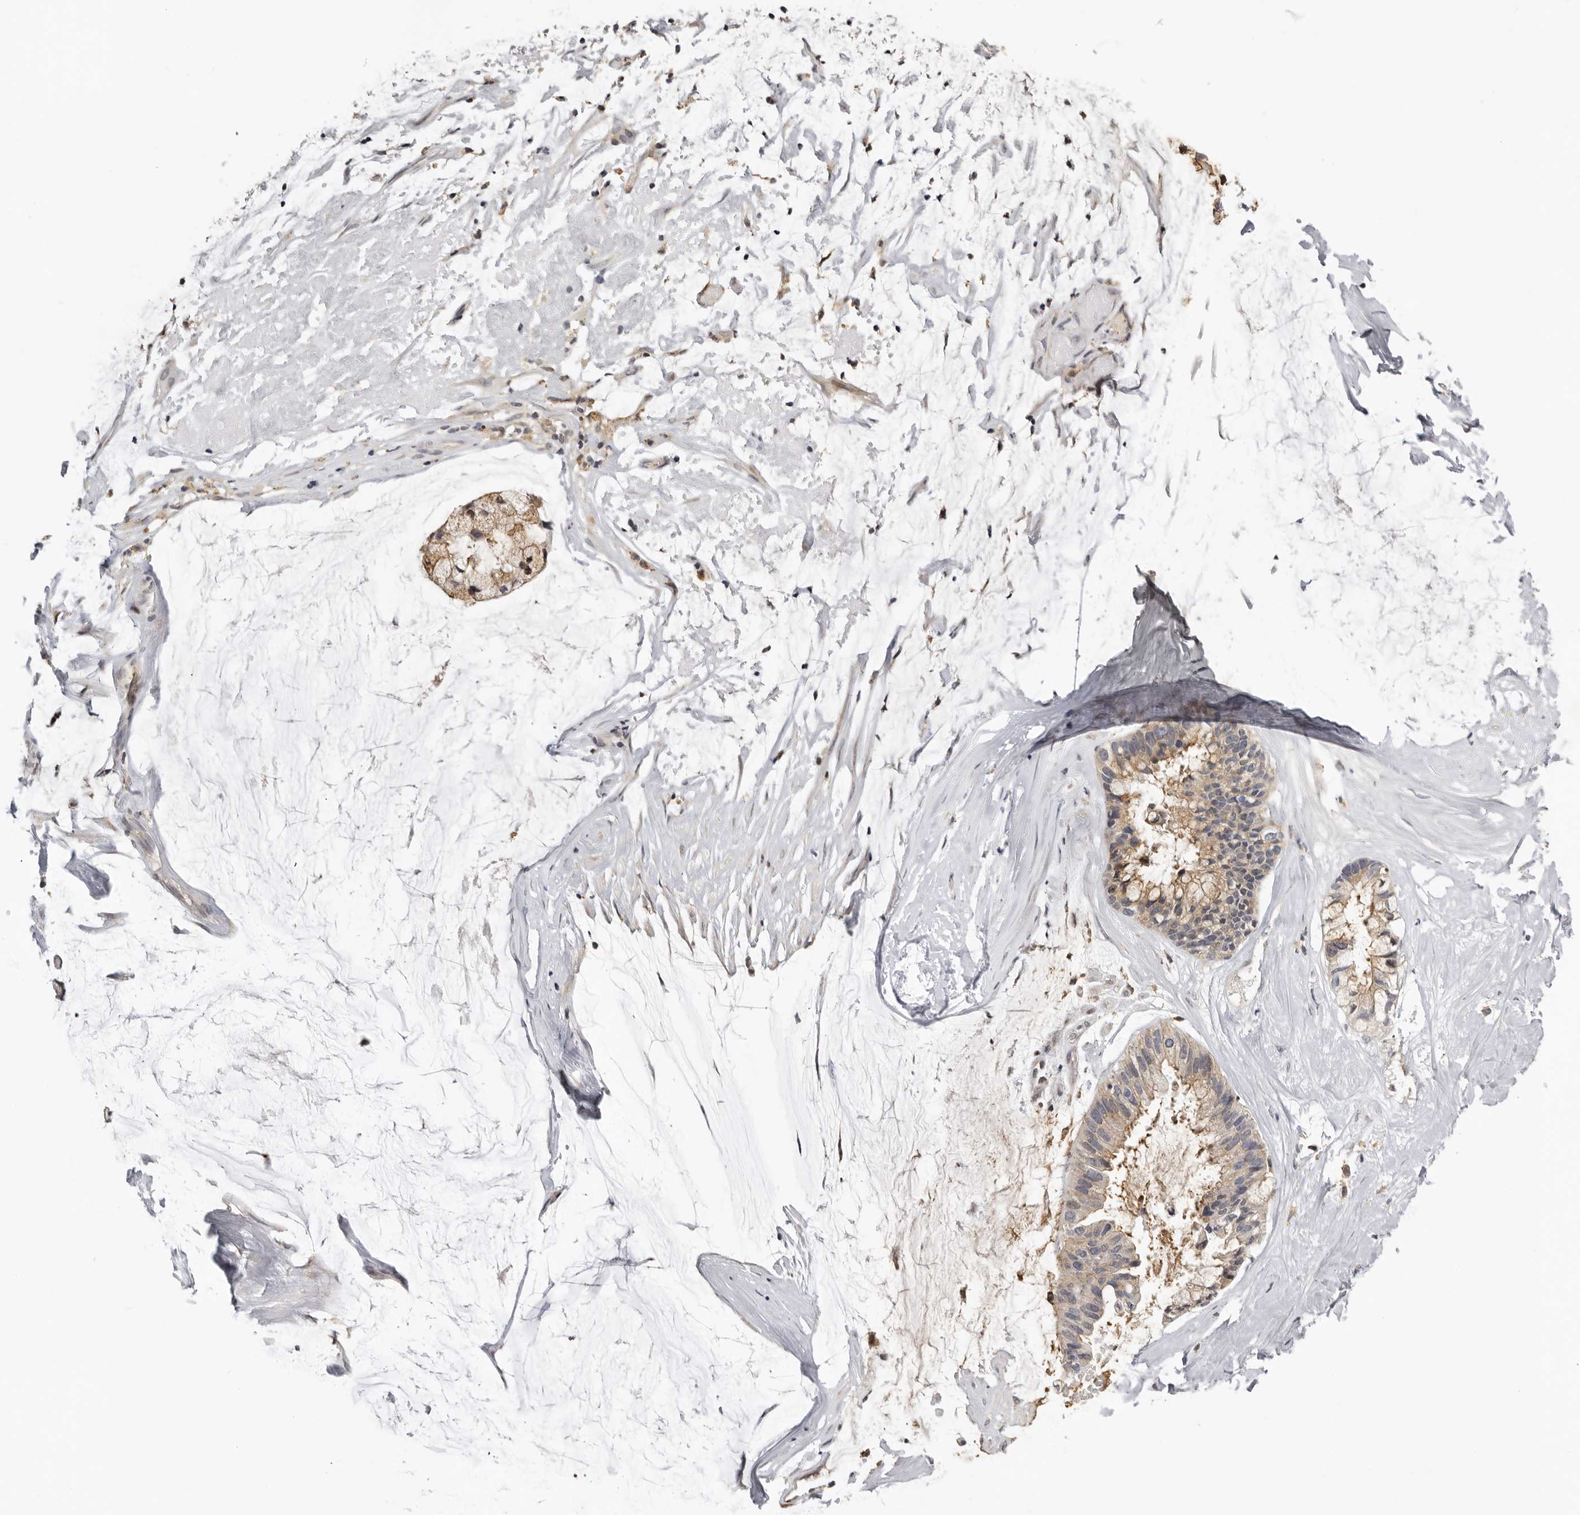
{"staining": {"intensity": "weak", "quantity": ">75%", "location": "cytoplasmic/membranous"}, "tissue": "ovarian cancer", "cell_type": "Tumor cells", "image_type": "cancer", "snomed": [{"axis": "morphology", "description": "Cystadenocarcinoma, mucinous, NOS"}, {"axis": "topography", "description": "Ovary"}], "caption": "Immunohistochemistry (DAB) staining of human ovarian mucinous cystadenocarcinoma exhibits weak cytoplasmic/membranous protein expression in about >75% of tumor cells.", "gene": "KIF2B", "patient": {"sex": "female", "age": 39}}